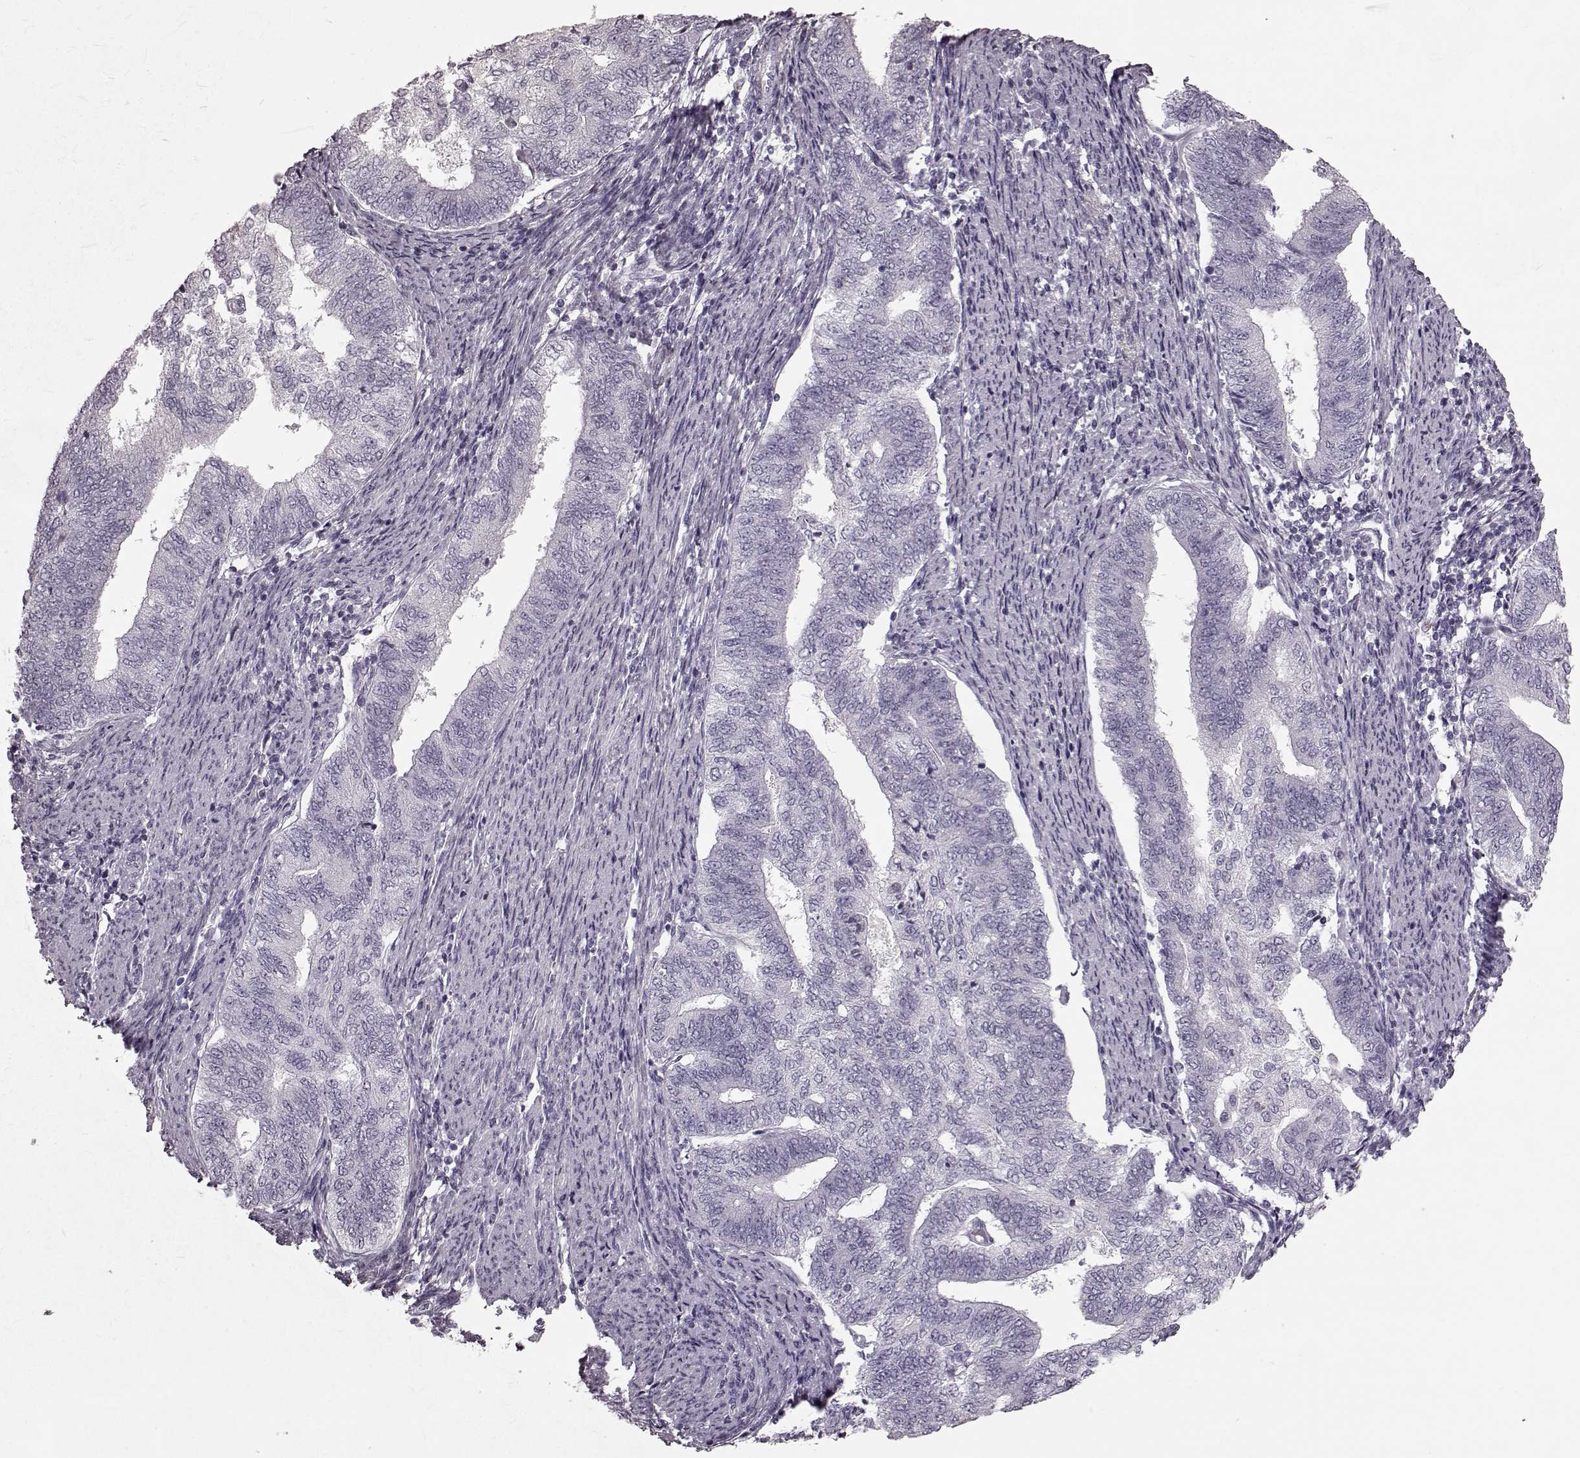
{"staining": {"intensity": "negative", "quantity": "none", "location": "none"}, "tissue": "endometrial cancer", "cell_type": "Tumor cells", "image_type": "cancer", "snomed": [{"axis": "morphology", "description": "Adenocarcinoma, NOS"}, {"axis": "topography", "description": "Endometrium"}], "caption": "An IHC photomicrograph of endometrial cancer (adenocarcinoma) is shown. There is no staining in tumor cells of endometrial cancer (adenocarcinoma). (DAB immunohistochemistry (IHC) with hematoxylin counter stain).", "gene": "CST7", "patient": {"sex": "female", "age": 65}}